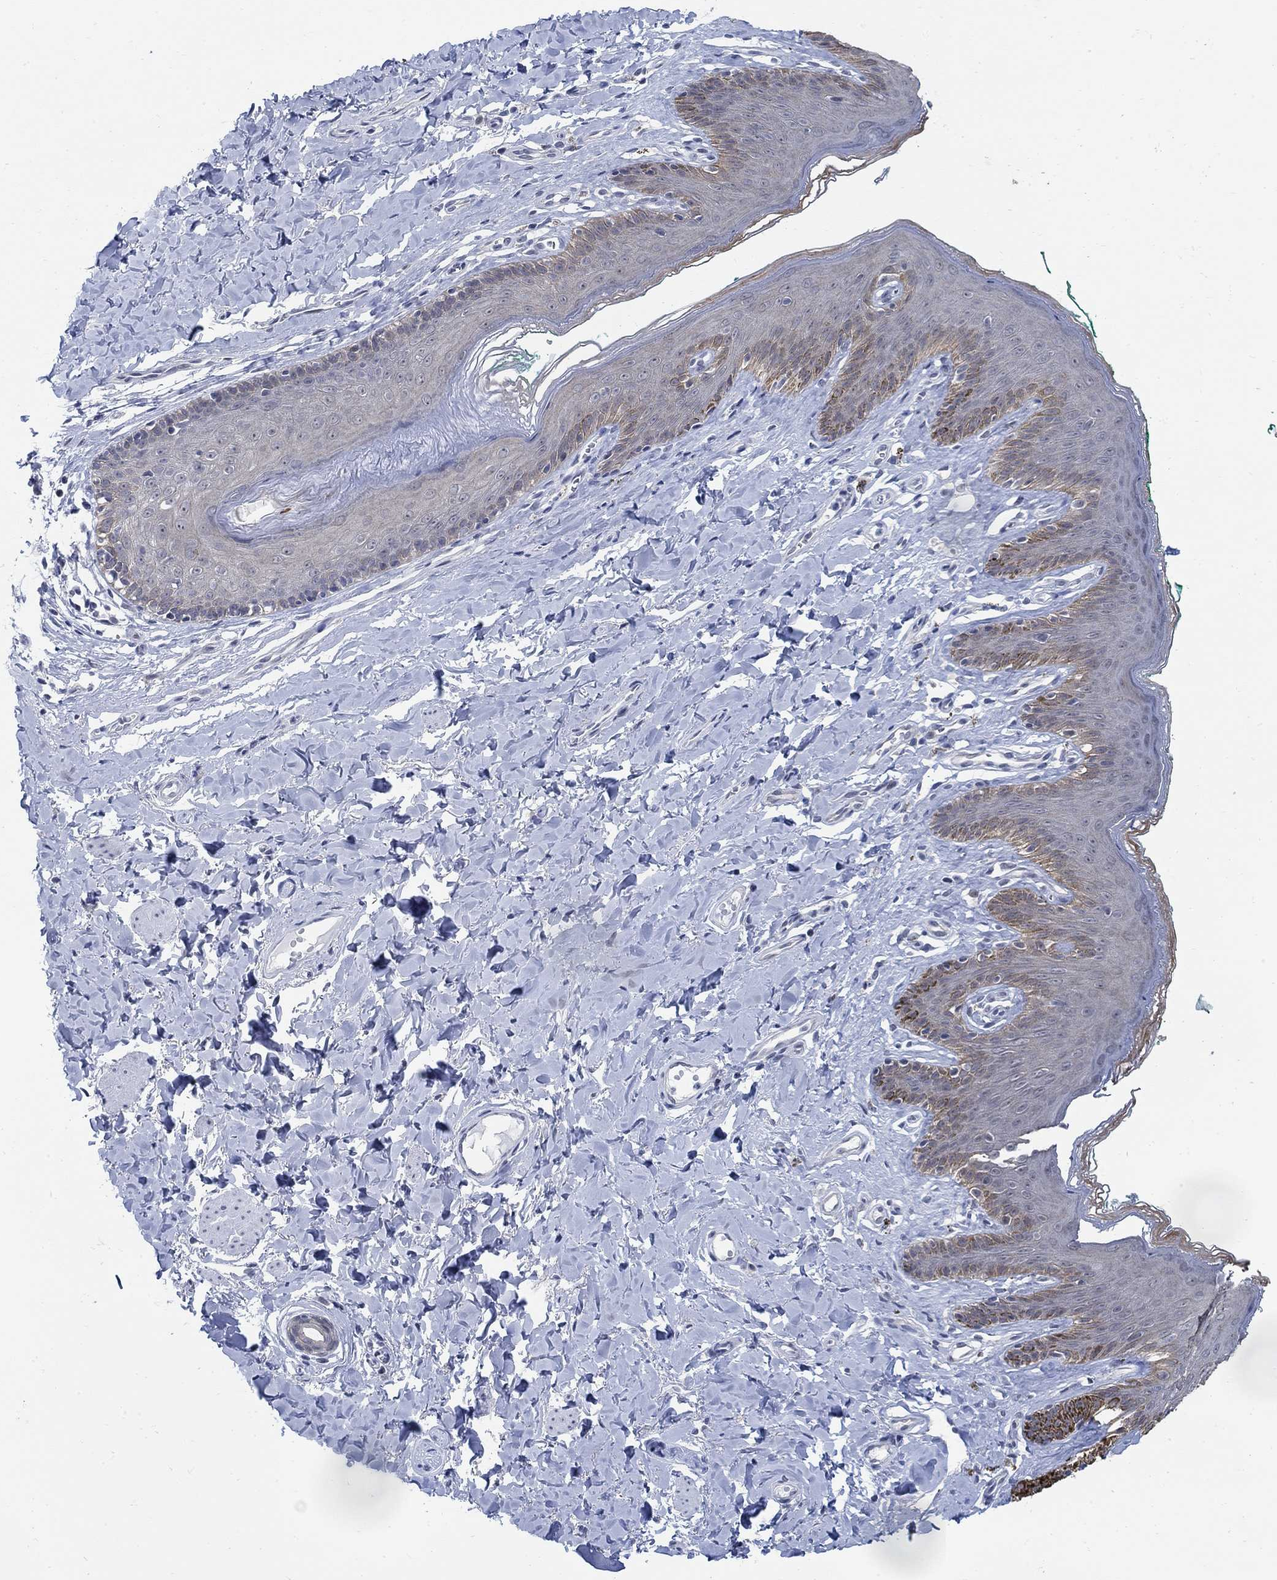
{"staining": {"intensity": "negative", "quantity": "none", "location": "none"}, "tissue": "skin", "cell_type": "Epidermal cells", "image_type": "normal", "snomed": [{"axis": "morphology", "description": "Normal tissue, NOS"}, {"axis": "topography", "description": "Vulva"}], "caption": "Immunohistochemistry of benign skin displays no staining in epidermal cells.", "gene": "DLK1", "patient": {"sex": "female", "age": 66}}